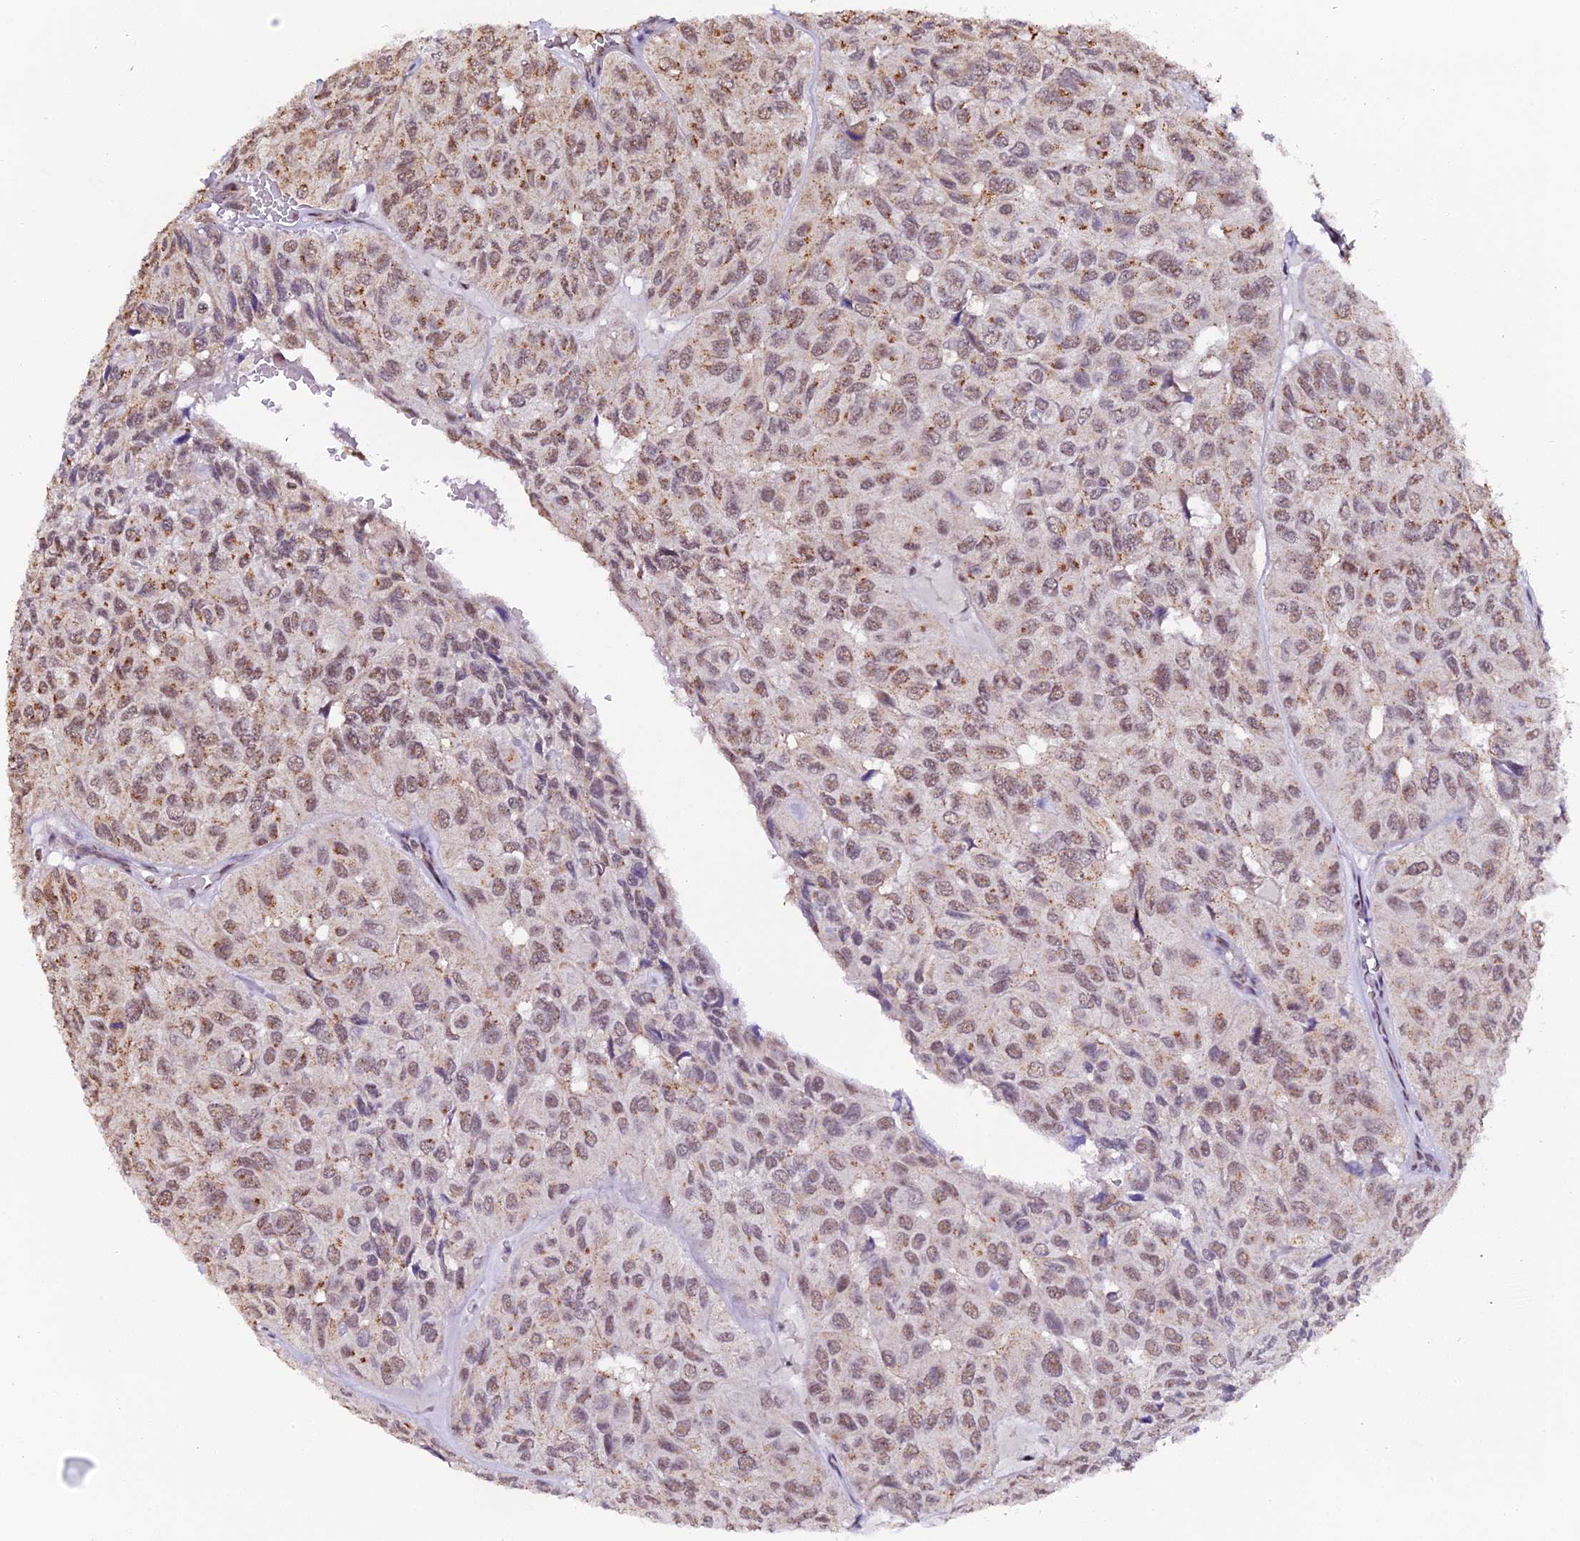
{"staining": {"intensity": "moderate", "quantity": "25%-75%", "location": "cytoplasmic/membranous,nuclear"}, "tissue": "head and neck cancer", "cell_type": "Tumor cells", "image_type": "cancer", "snomed": [{"axis": "morphology", "description": "Adenocarcinoma, NOS"}, {"axis": "topography", "description": "Salivary gland, NOS"}, {"axis": "topography", "description": "Head-Neck"}], "caption": "Human head and neck cancer (adenocarcinoma) stained for a protein (brown) displays moderate cytoplasmic/membranous and nuclear positive positivity in approximately 25%-75% of tumor cells.", "gene": "NCBP1", "patient": {"sex": "female", "age": 76}}